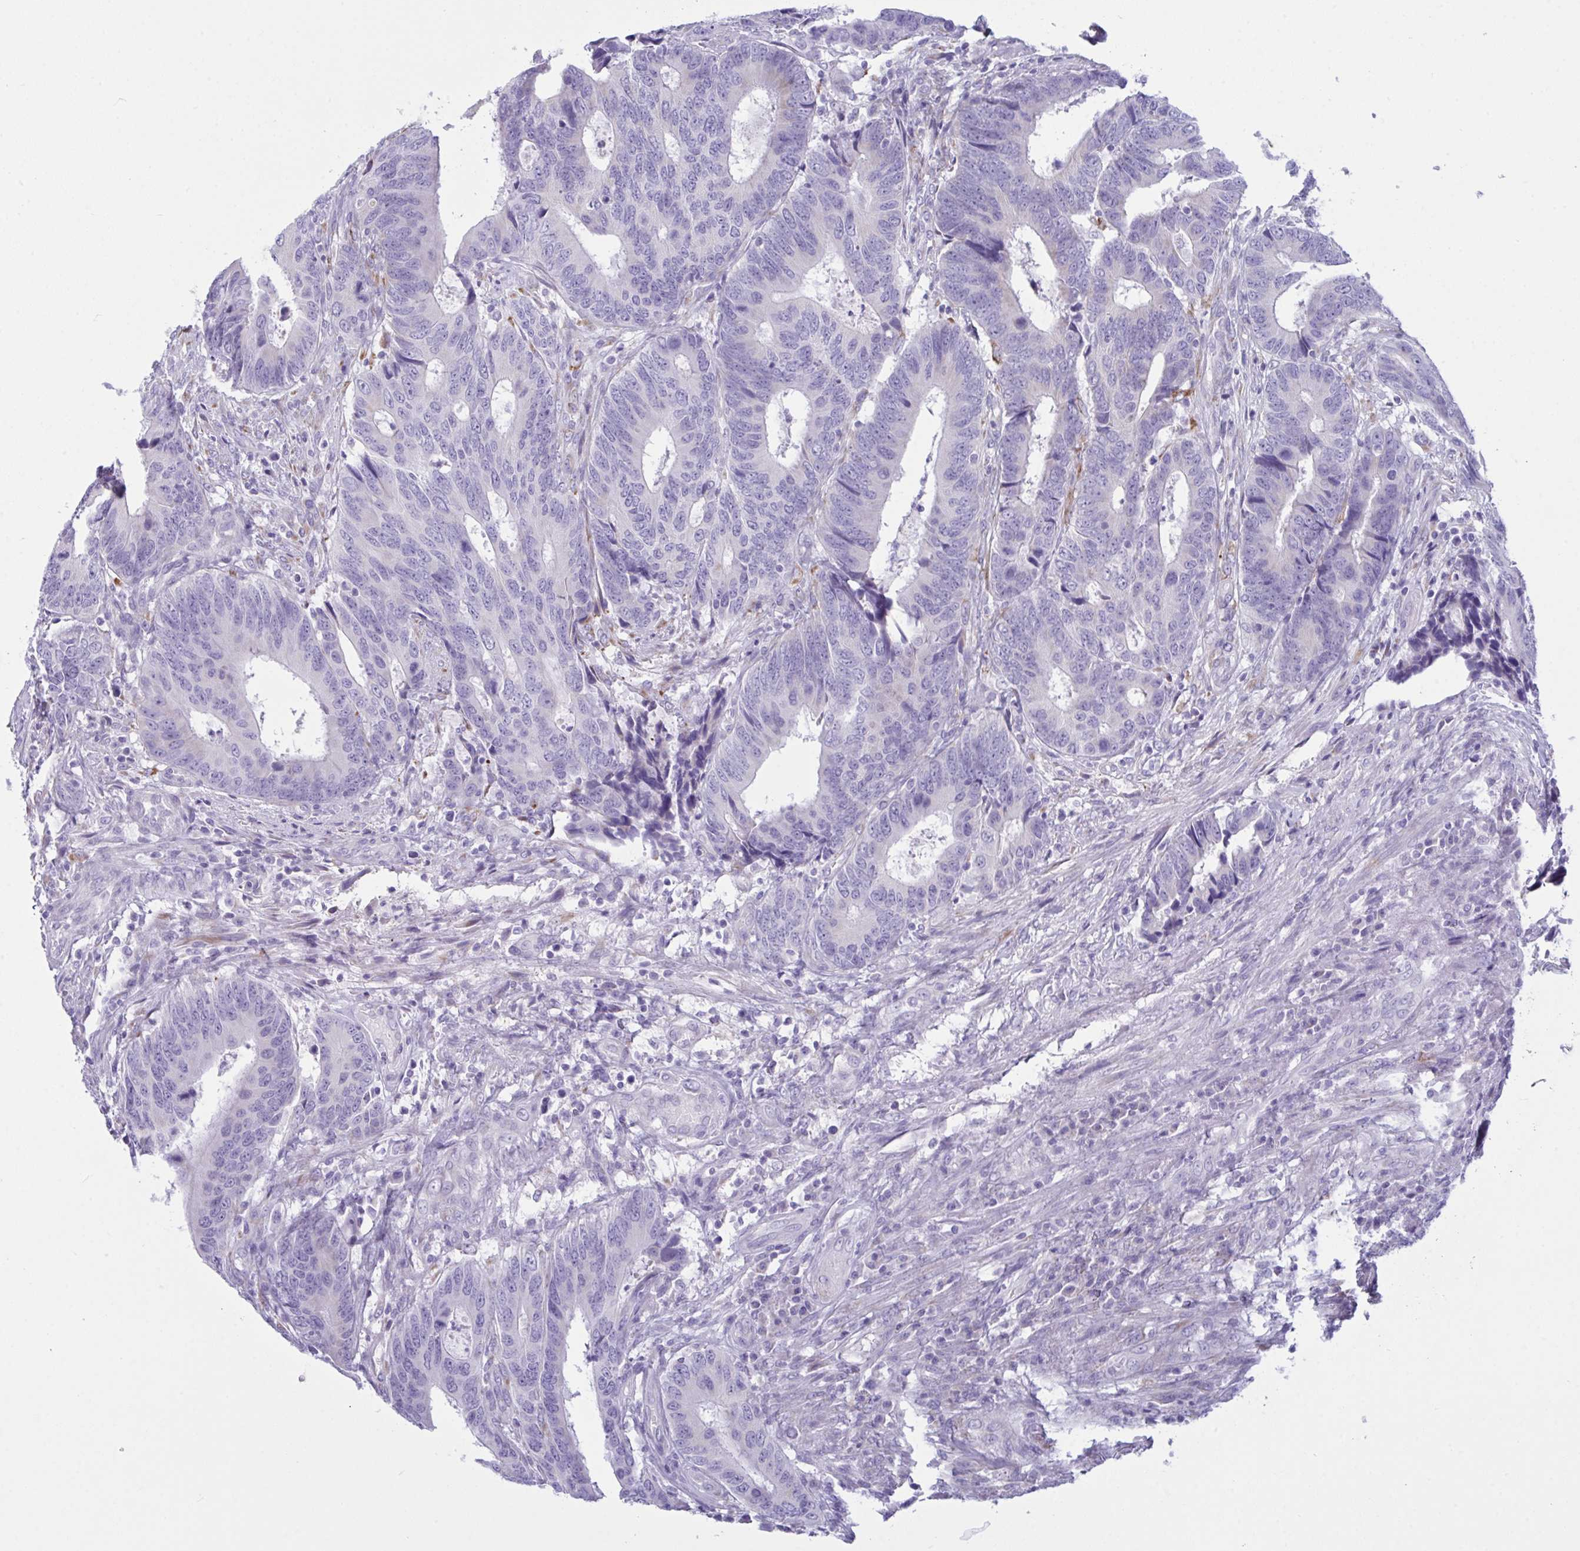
{"staining": {"intensity": "negative", "quantity": "none", "location": "none"}, "tissue": "colorectal cancer", "cell_type": "Tumor cells", "image_type": "cancer", "snomed": [{"axis": "morphology", "description": "Adenocarcinoma, NOS"}, {"axis": "topography", "description": "Colon"}], "caption": "A high-resolution photomicrograph shows IHC staining of colorectal cancer, which shows no significant staining in tumor cells.", "gene": "BBS1", "patient": {"sex": "male", "age": 87}}